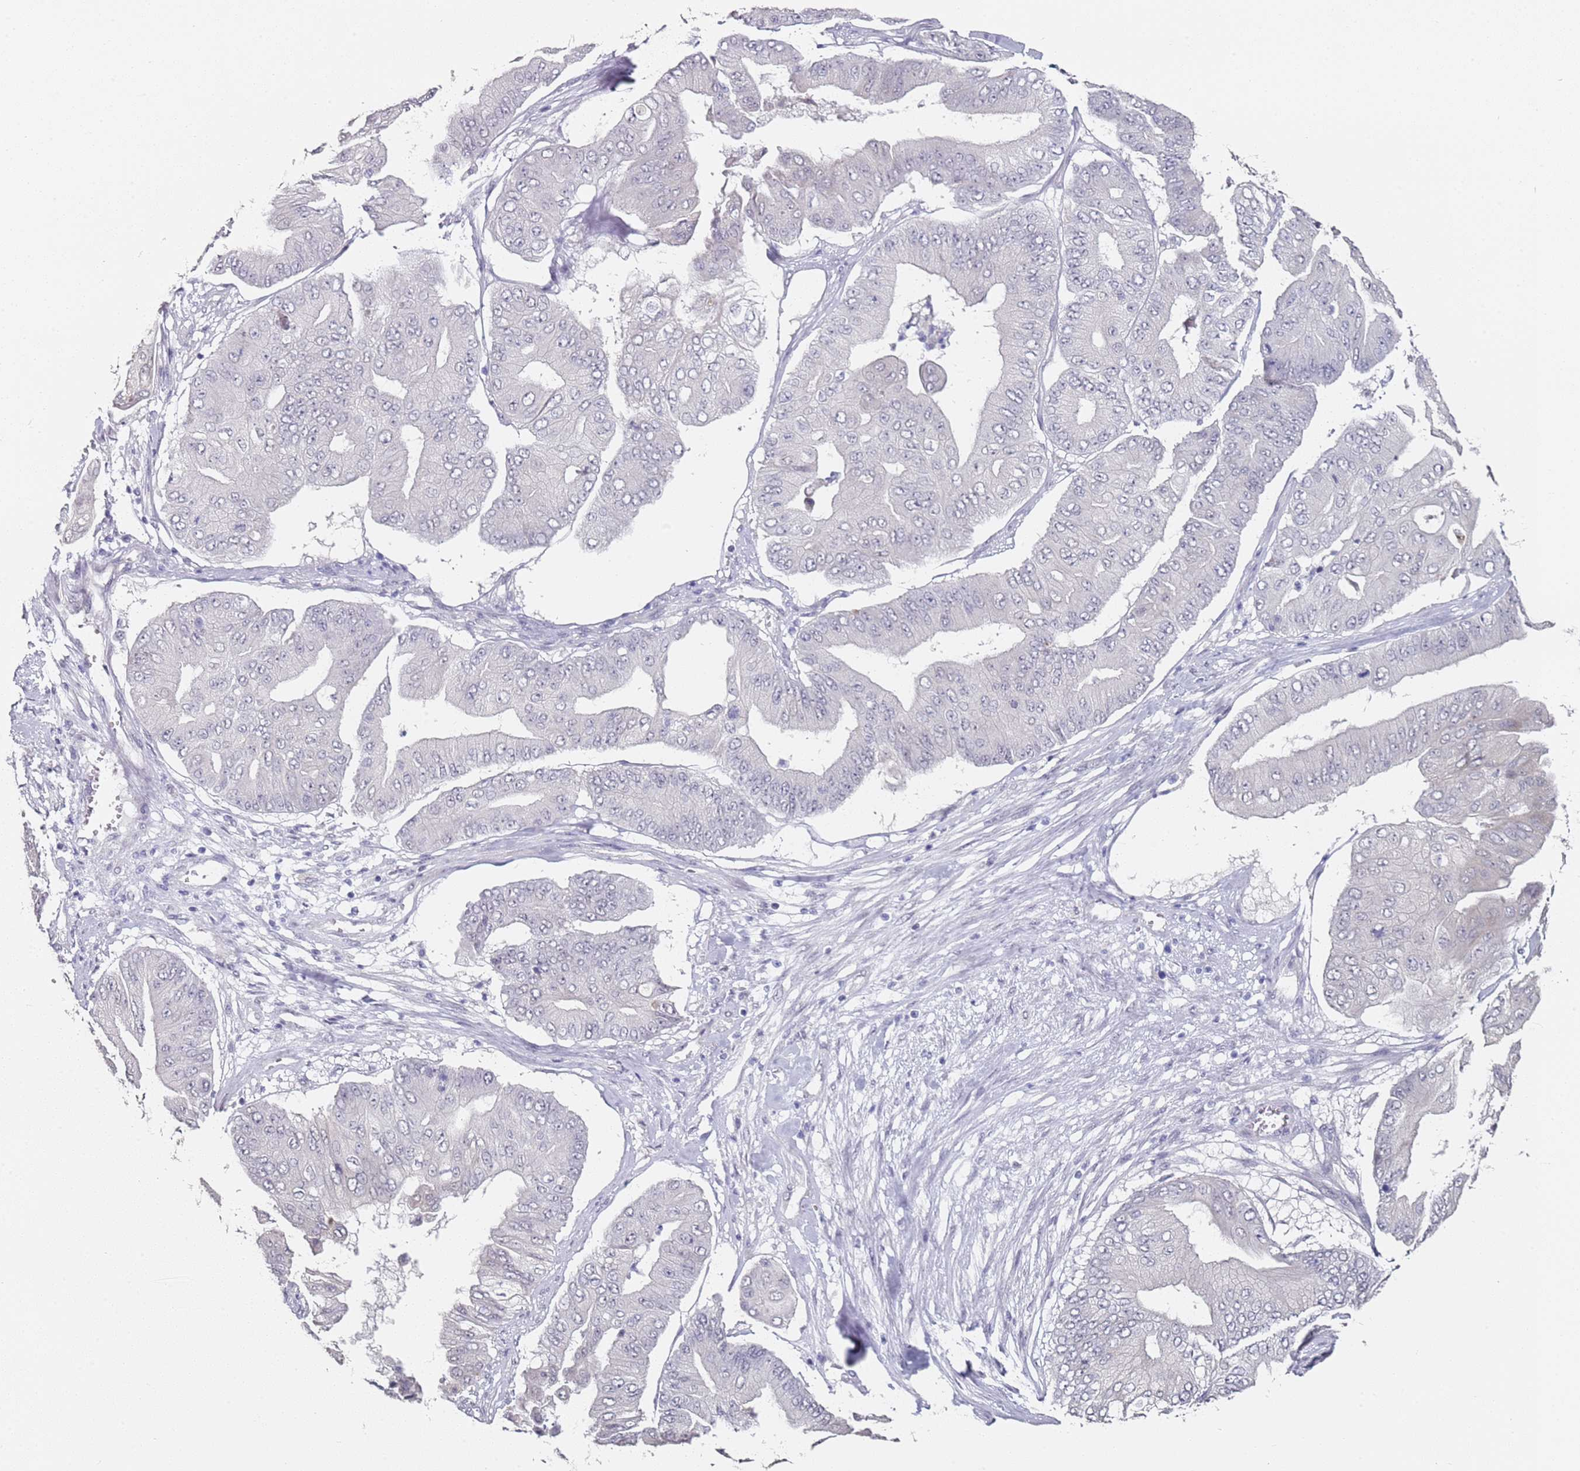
{"staining": {"intensity": "negative", "quantity": "none", "location": "none"}, "tissue": "pancreatic cancer", "cell_type": "Tumor cells", "image_type": "cancer", "snomed": [{"axis": "morphology", "description": "Adenocarcinoma, NOS"}, {"axis": "topography", "description": "Pancreas"}], "caption": "This is an immunohistochemistry (IHC) micrograph of pancreatic cancer. There is no expression in tumor cells.", "gene": "DNAH11", "patient": {"sex": "female", "age": 77}}